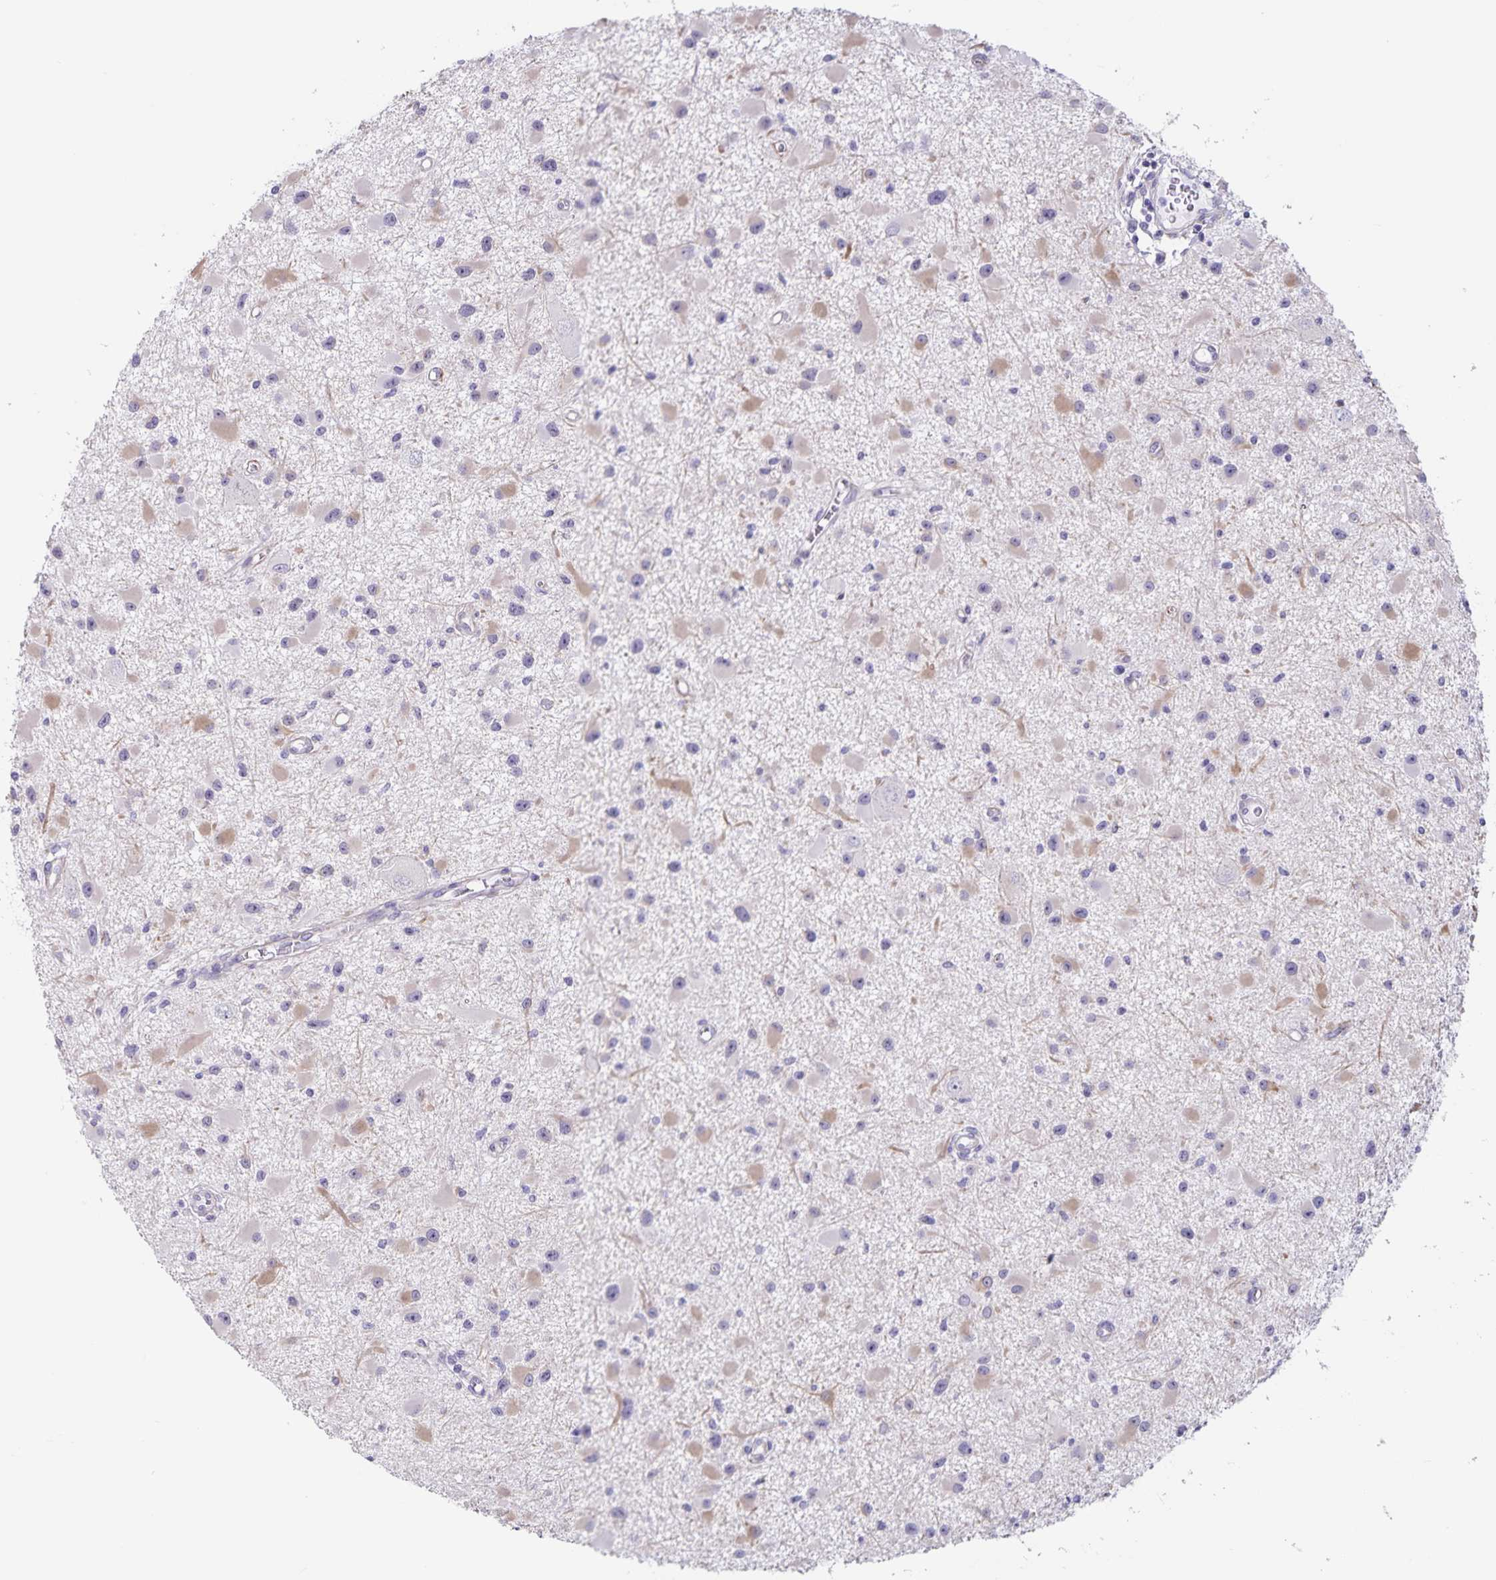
{"staining": {"intensity": "weak", "quantity": "<25%", "location": "cytoplasmic/membranous"}, "tissue": "glioma", "cell_type": "Tumor cells", "image_type": "cancer", "snomed": [{"axis": "morphology", "description": "Glioma, malignant, High grade"}, {"axis": "topography", "description": "Brain"}], "caption": "An immunohistochemistry photomicrograph of glioma is shown. There is no staining in tumor cells of glioma. (IHC, brightfield microscopy, high magnification).", "gene": "SYNM", "patient": {"sex": "male", "age": 54}}